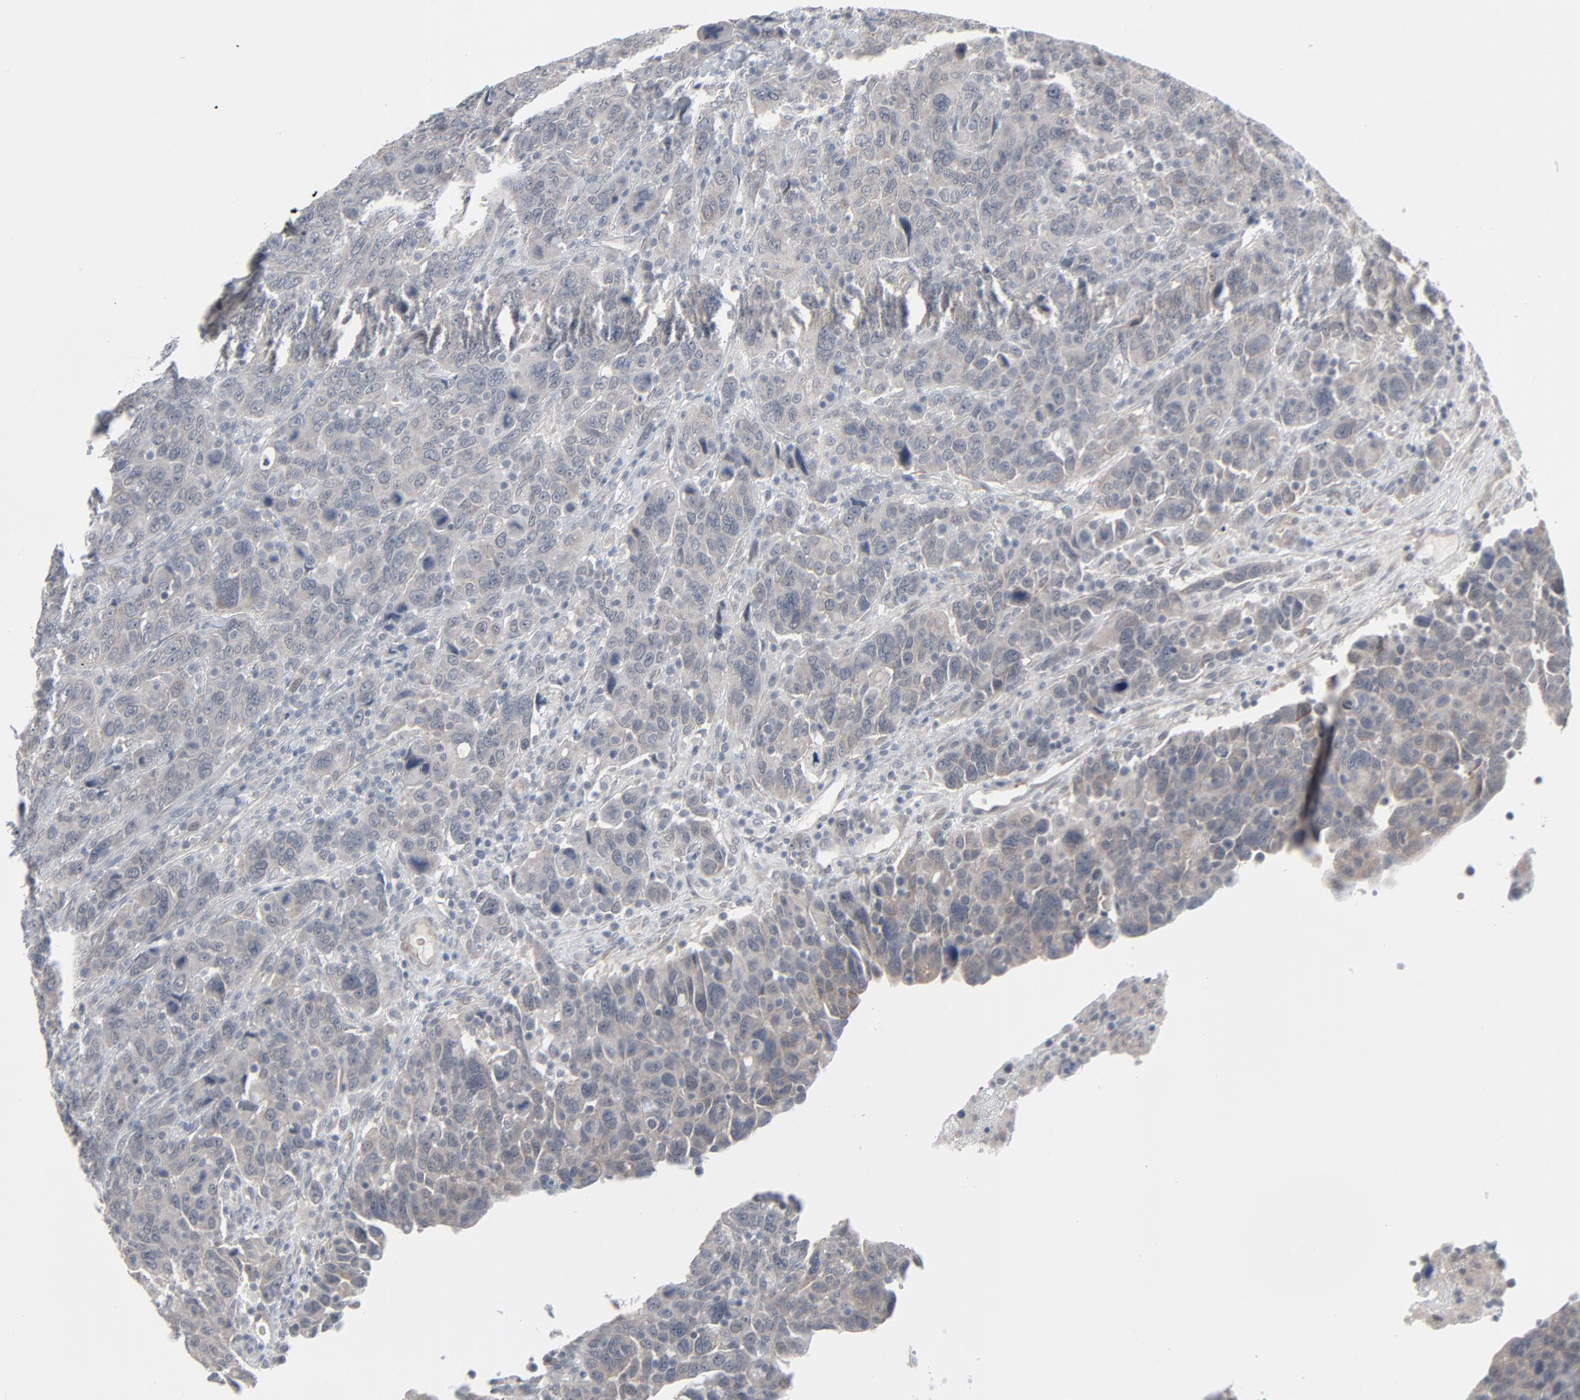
{"staining": {"intensity": "weak", "quantity": ">75%", "location": "cytoplasmic/membranous"}, "tissue": "breast cancer", "cell_type": "Tumor cells", "image_type": "cancer", "snomed": [{"axis": "morphology", "description": "Duct carcinoma"}, {"axis": "topography", "description": "Breast"}], "caption": "Immunohistochemical staining of breast infiltrating ductal carcinoma shows low levels of weak cytoplasmic/membranous protein staining in approximately >75% of tumor cells.", "gene": "NEUROD1", "patient": {"sex": "female", "age": 37}}